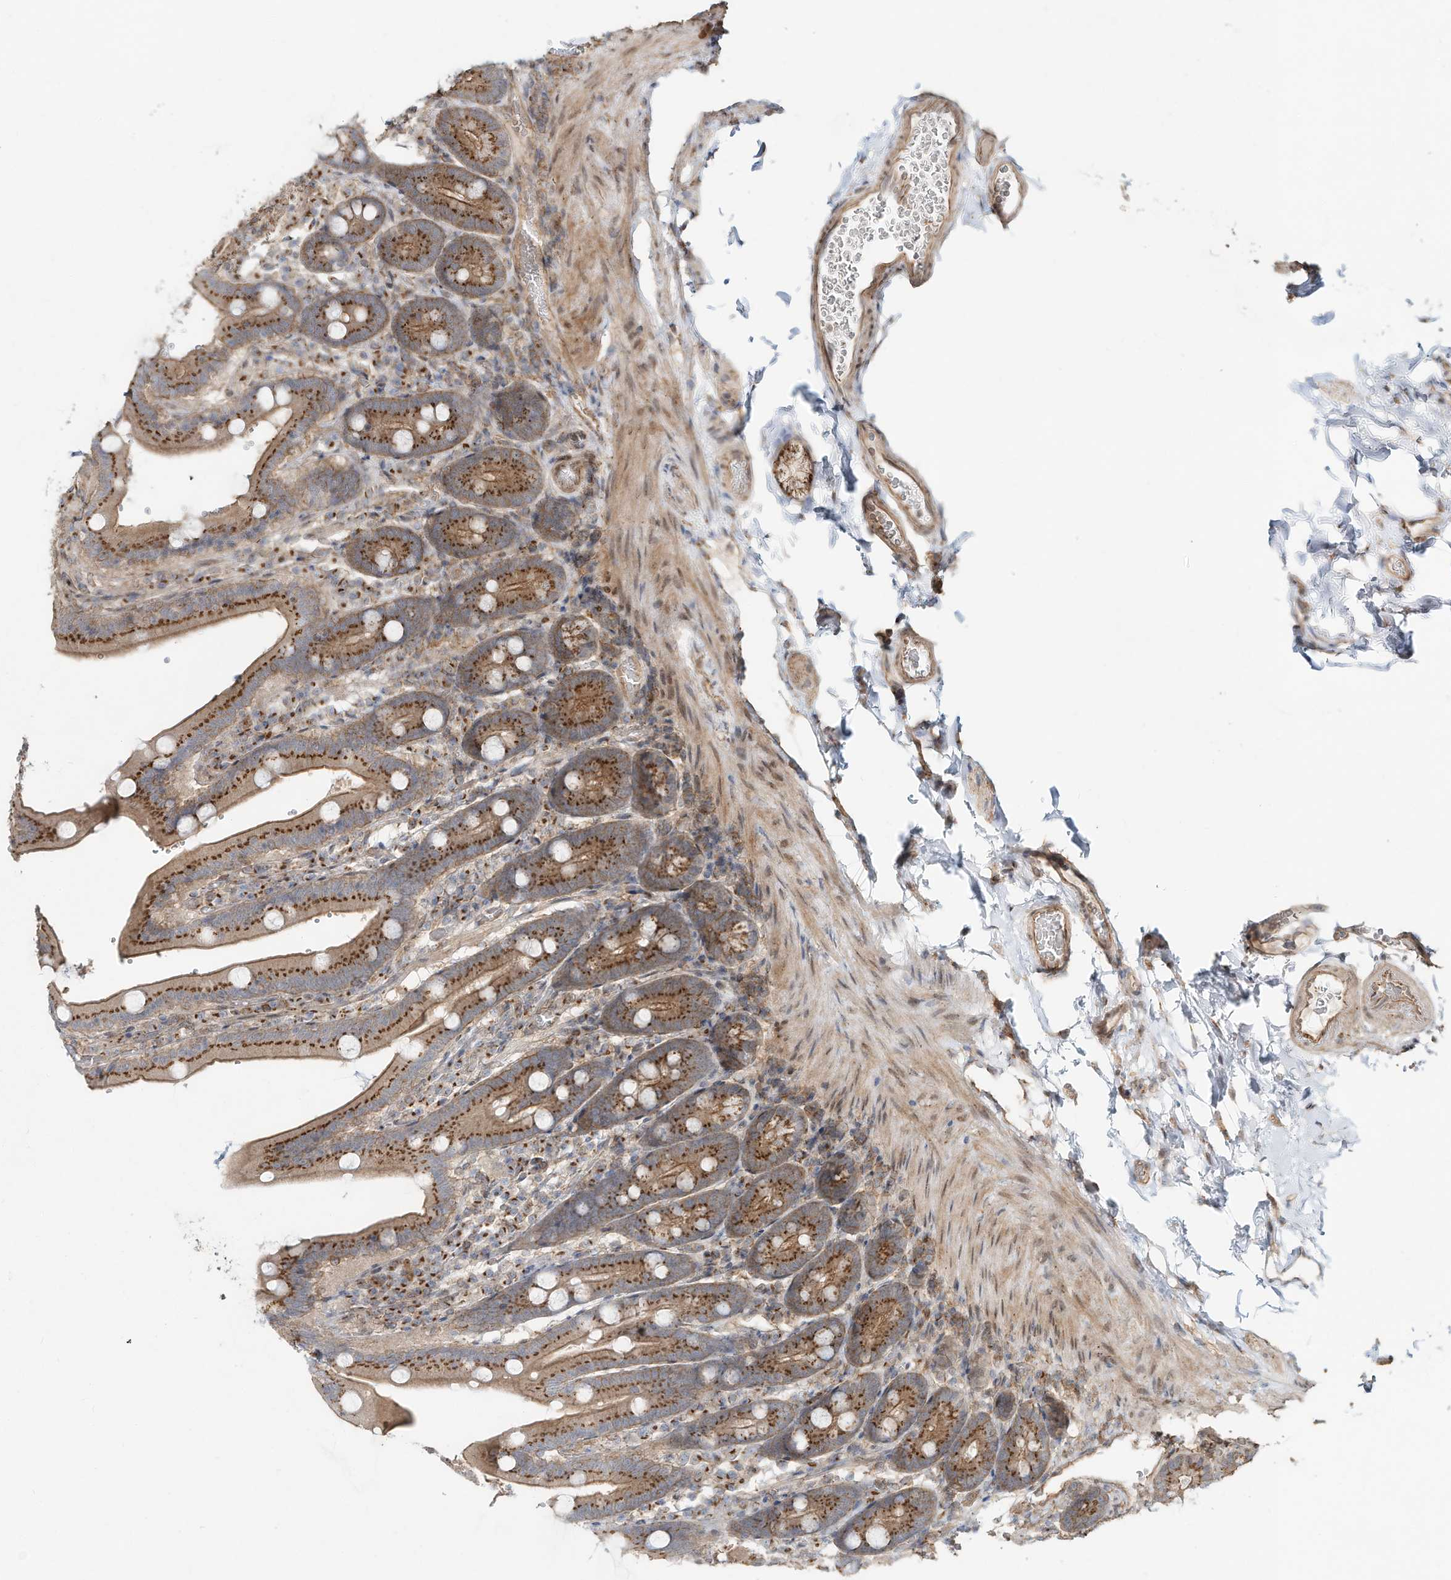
{"staining": {"intensity": "strong", "quantity": ">75%", "location": "cytoplasmic/membranous"}, "tissue": "duodenum", "cell_type": "Glandular cells", "image_type": "normal", "snomed": [{"axis": "morphology", "description": "Normal tissue, NOS"}, {"axis": "topography", "description": "Duodenum"}], "caption": "Immunohistochemical staining of benign duodenum shows strong cytoplasmic/membranous protein staining in approximately >75% of glandular cells.", "gene": "CUX1", "patient": {"sex": "female", "age": 62}}